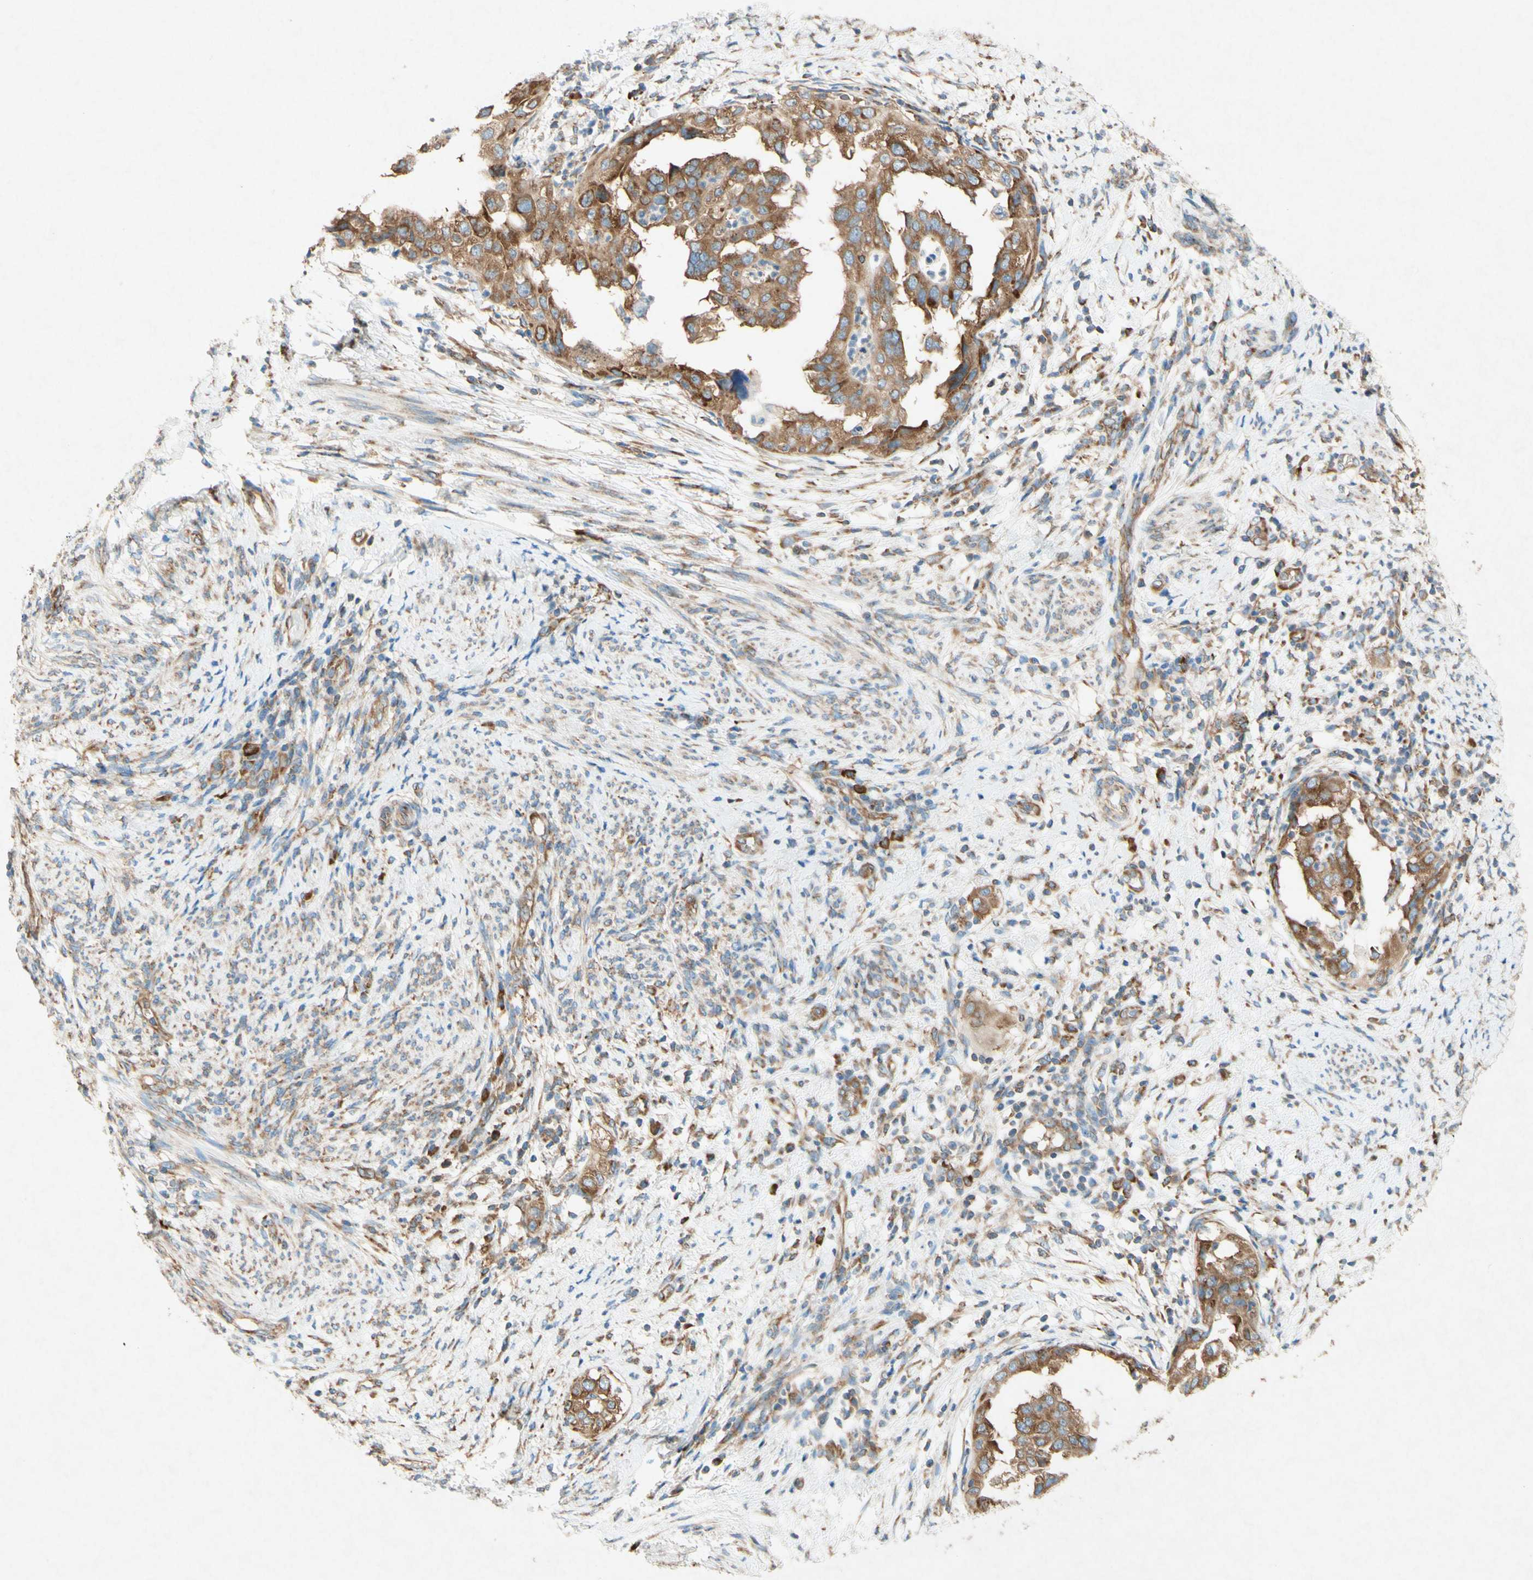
{"staining": {"intensity": "moderate", "quantity": "25%-75%", "location": "cytoplasmic/membranous"}, "tissue": "endometrial cancer", "cell_type": "Tumor cells", "image_type": "cancer", "snomed": [{"axis": "morphology", "description": "Adenocarcinoma, NOS"}, {"axis": "topography", "description": "Endometrium"}], "caption": "A medium amount of moderate cytoplasmic/membranous positivity is seen in approximately 25%-75% of tumor cells in endometrial adenocarcinoma tissue. The protein is shown in brown color, while the nuclei are stained blue.", "gene": "PABPC1", "patient": {"sex": "female", "age": 85}}